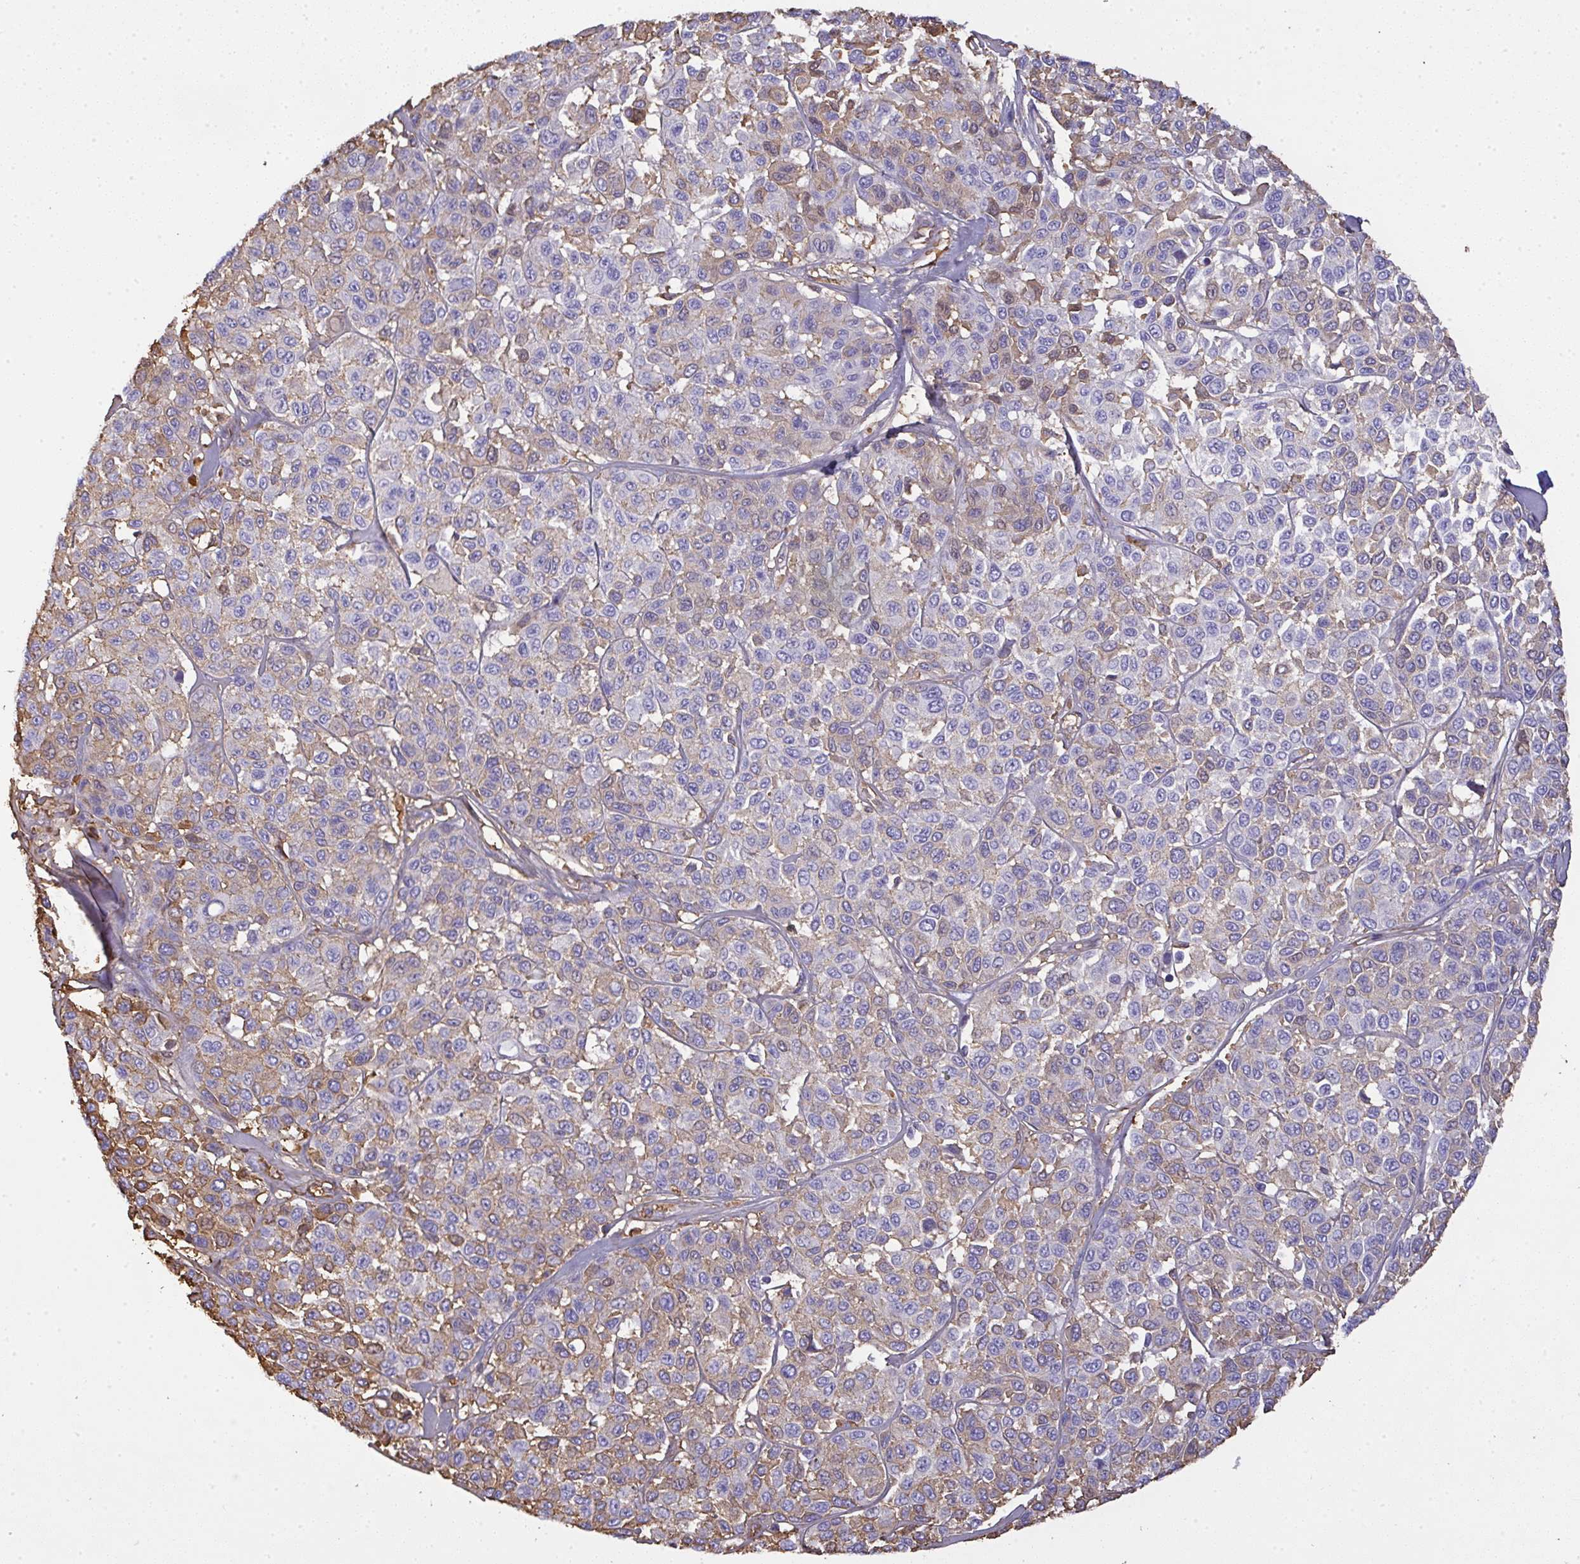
{"staining": {"intensity": "moderate", "quantity": "25%-75%", "location": "cytoplasmic/membranous"}, "tissue": "melanoma", "cell_type": "Tumor cells", "image_type": "cancer", "snomed": [{"axis": "morphology", "description": "Malignant melanoma, NOS"}, {"axis": "topography", "description": "Skin"}], "caption": "Protein positivity by immunohistochemistry (IHC) displays moderate cytoplasmic/membranous positivity in approximately 25%-75% of tumor cells in melanoma. Using DAB (brown) and hematoxylin (blue) stains, captured at high magnification using brightfield microscopy.", "gene": "SMYD5", "patient": {"sex": "female", "age": 66}}